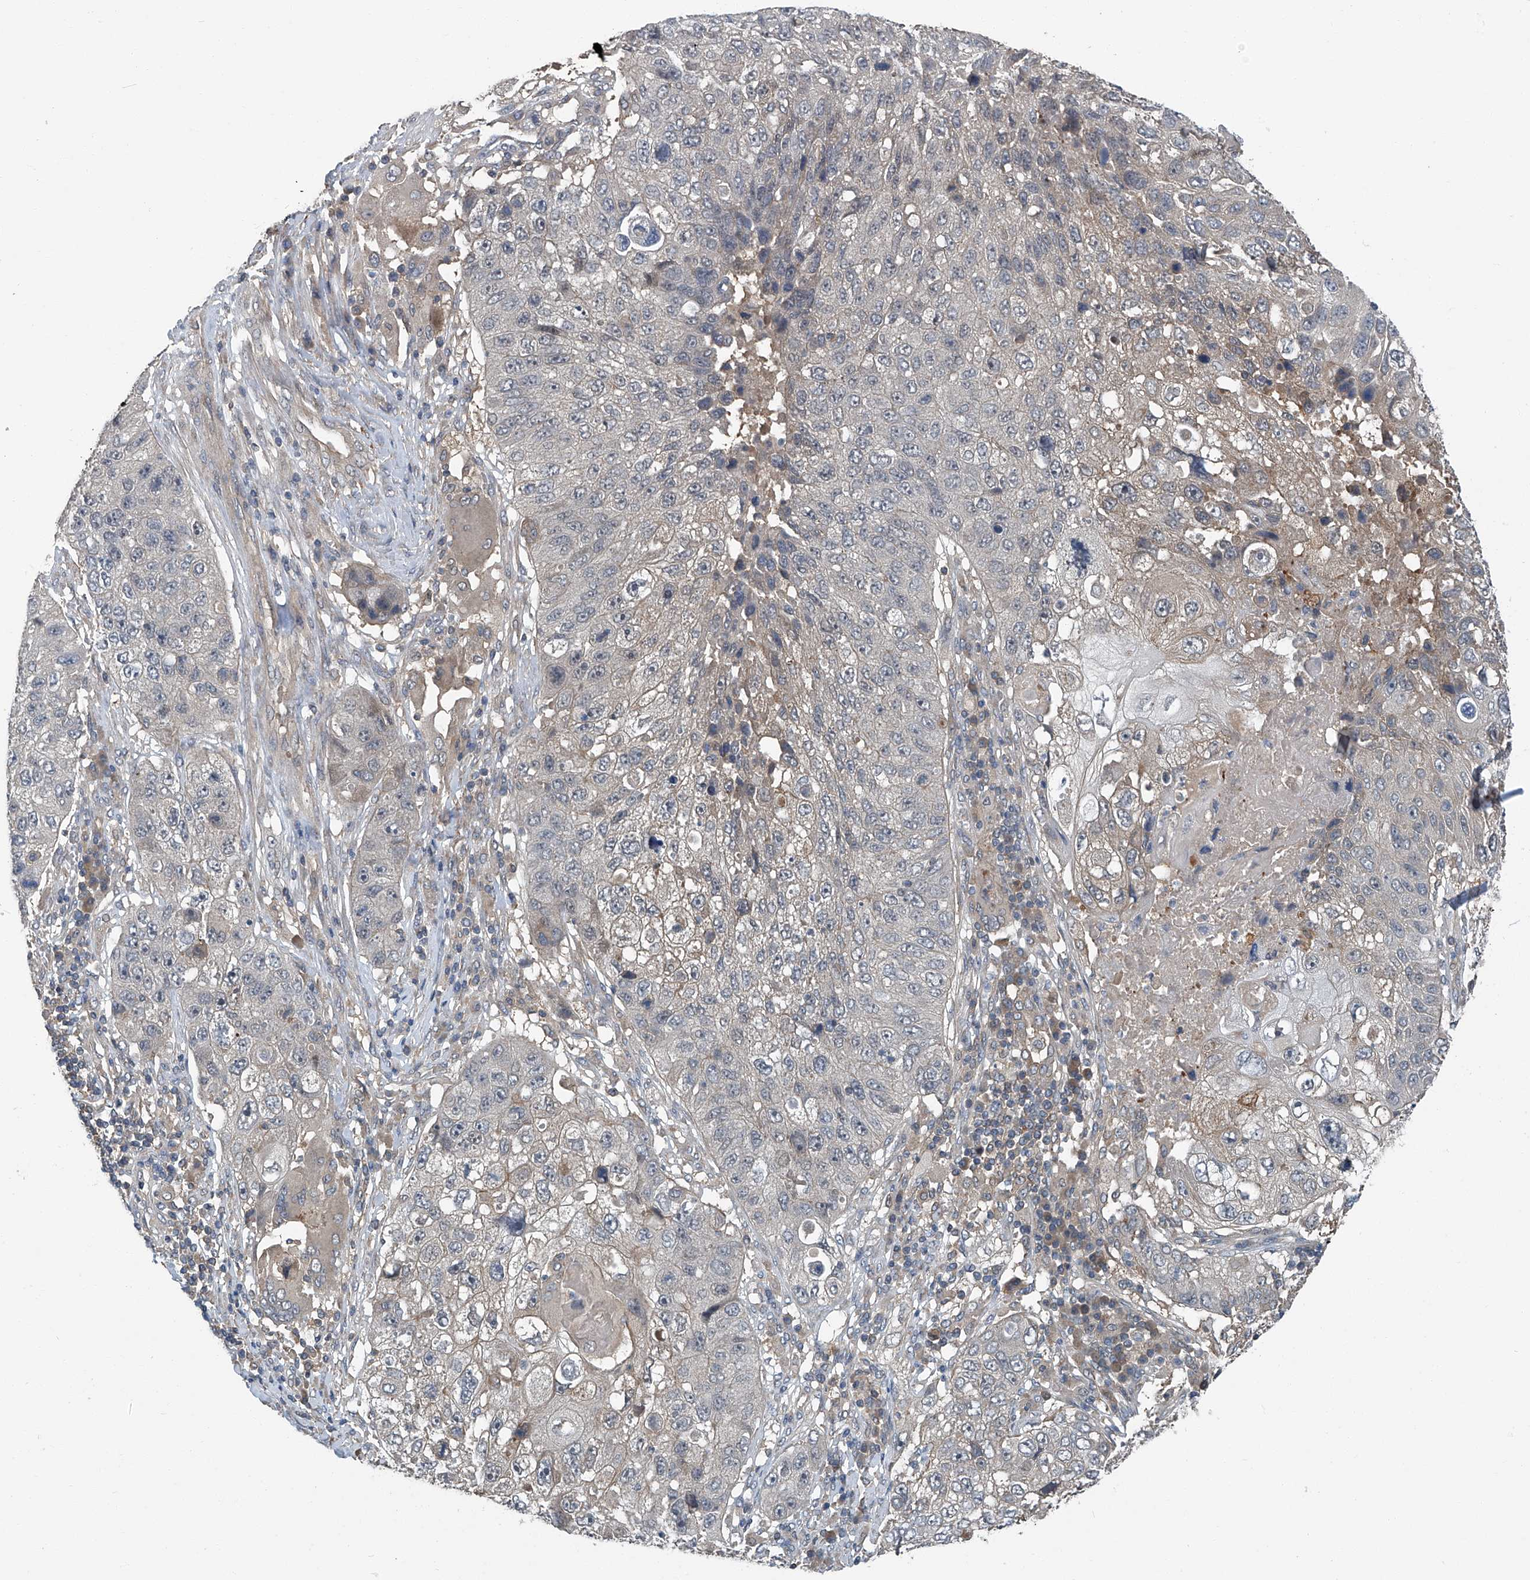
{"staining": {"intensity": "negative", "quantity": "none", "location": "none"}, "tissue": "lung cancer", "cell_type": "Tumor cells", "image_type": "cancer", "snomed": [{"axis": "morphology", "description": "Squamous cell carcinoma, NOS"}, {"axis": "topography", "description": "Lung"}], "caption": "Protein analysis of lung cancer demonstrates no significant staining in tumor cells.", "gene": "ANKRD34A", "patient": {"sex": "male", "age": 61}}